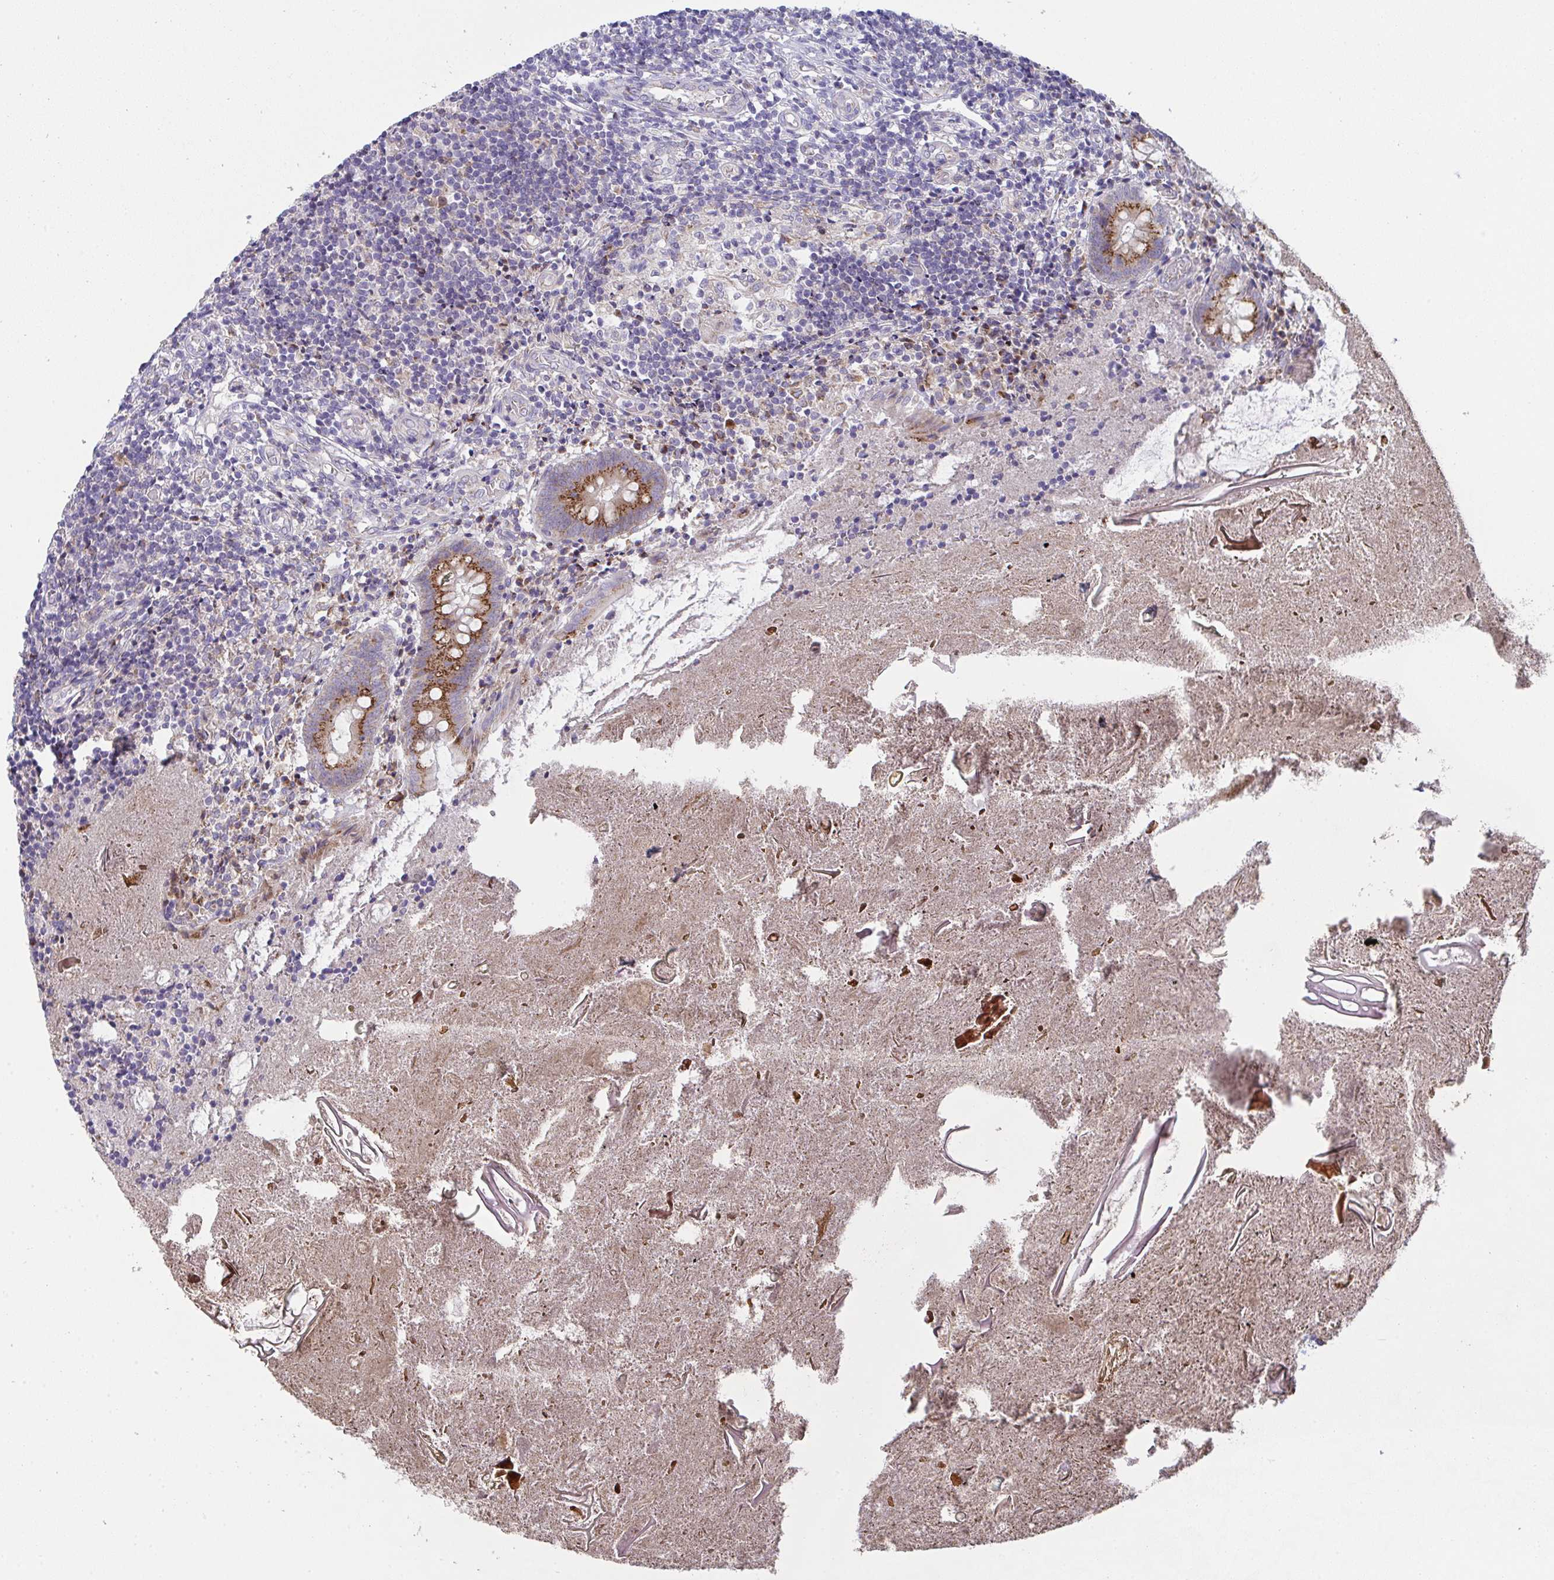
{"staining": {"intensity": "moderate", "quantity": "25%-75%", "location": "cytoplasmic/membranous"}, "tissue": "appendix", "cell_type": "Glandular cells", "image_type": "normal", "snomed": [{"axis": "morphology", "description": "Normal tissue, NOS"}, {"axis": "topography", "description": "Appendix"}], "caption": "Glandular cells reveal medium levels of moderate cytoplasmic/membranous staining in approximately 25%-75% of cells in benign human appendix. (DAB = brown stain, brightfield microscopy at high magnification).", "gene": "MIA3", "patient": {"sex": "female", "age": 17}}